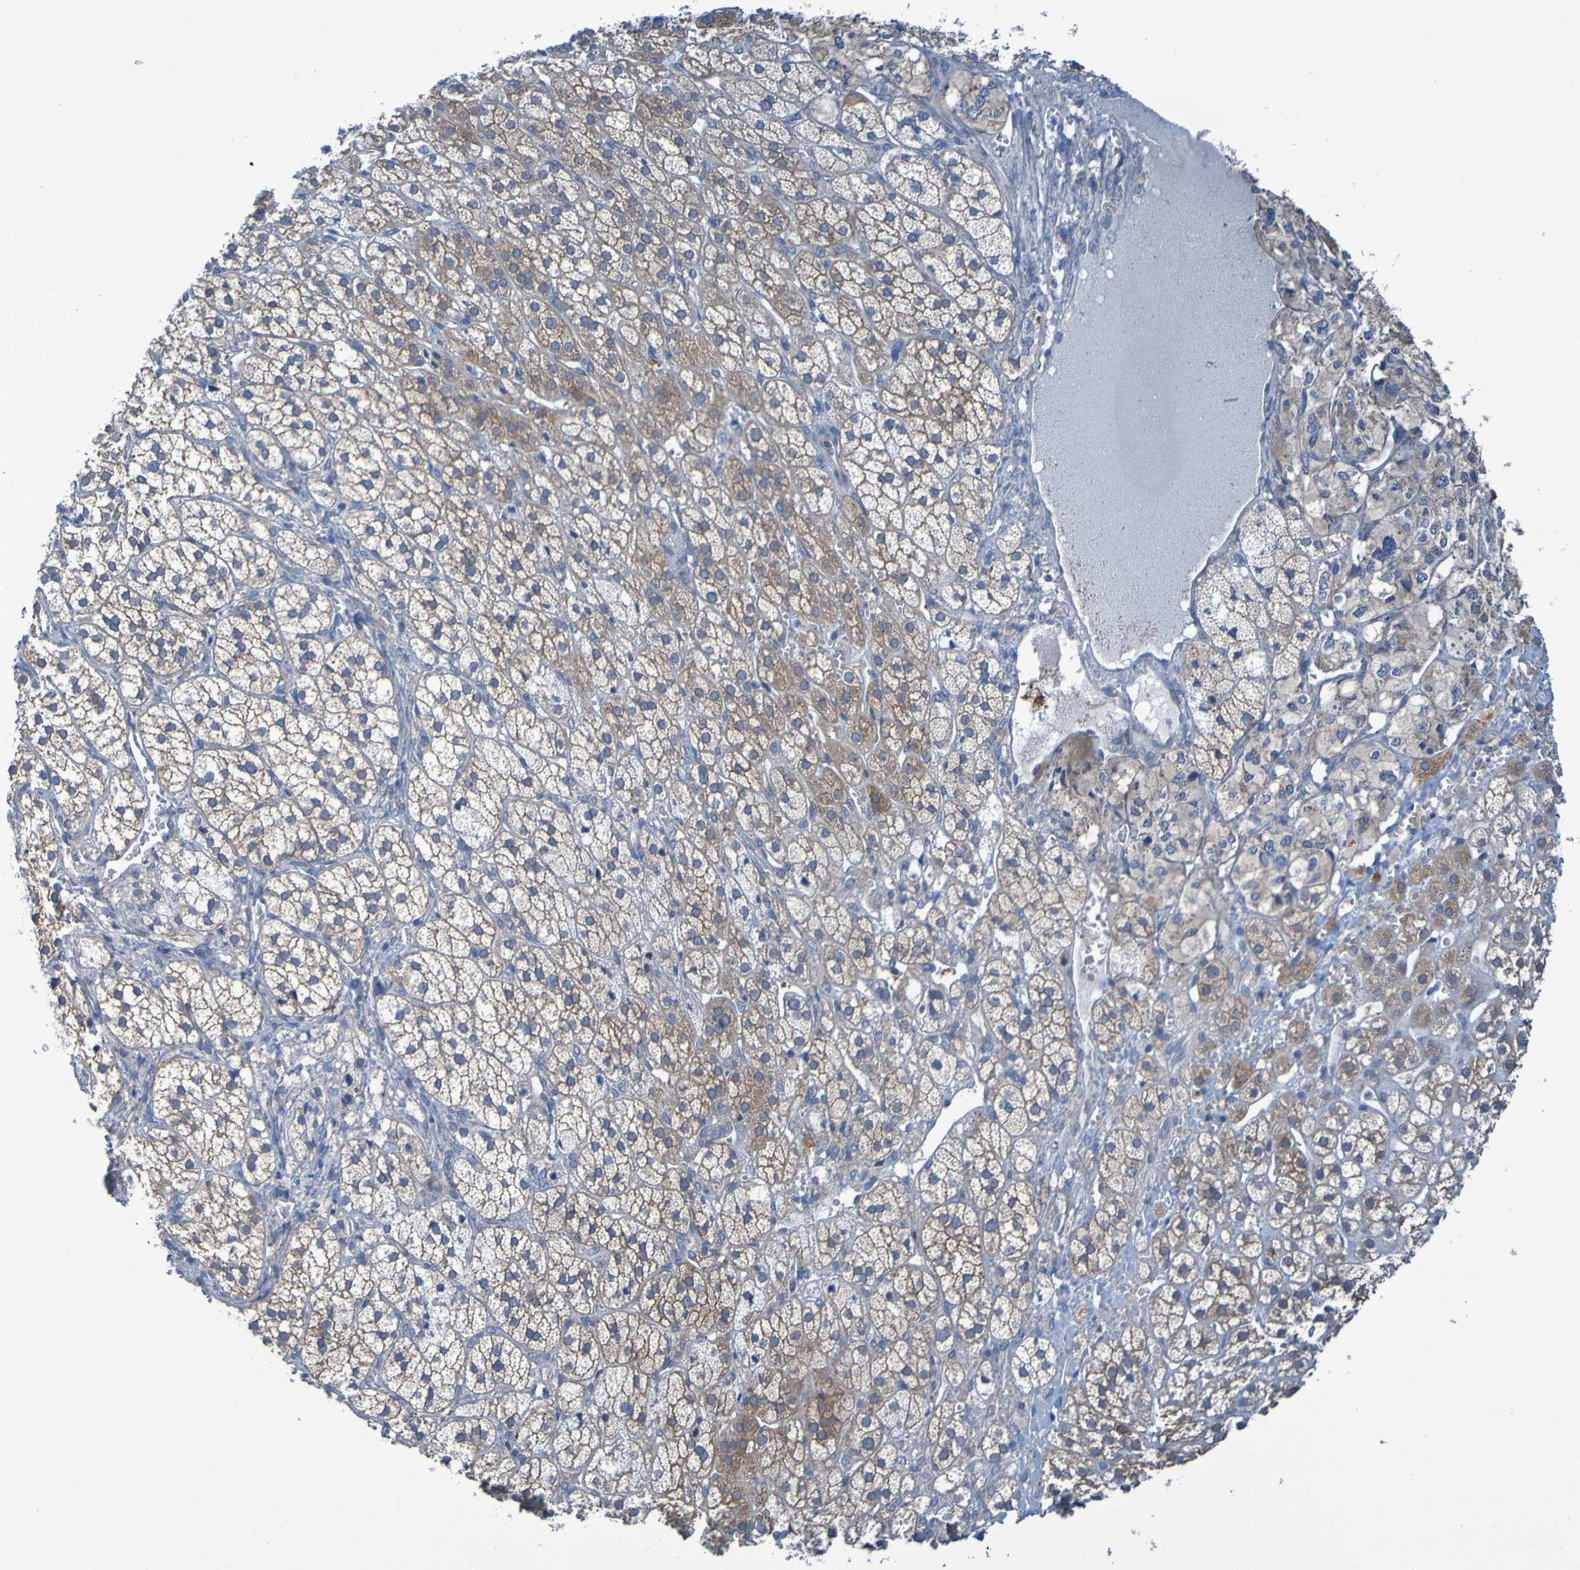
{"staining": {"intensity": "moderate", "quantity": ">75%", "location": "cytoplasmic/membranous"}, "tissue": "adrenal gland", "cell_type": "Glandular cells", "image_type": "normal", "snomed": [{"axis": "morphology", "description": "Normal tissue, NOS"}, {"axis": "topography", "description": "Adrenal gland"}], "caption": "Moderate cytoplasmic/membranous staining for a protein is seen in about >75% of glandular cells of unremarkable adrenal gland using immunohistochemistry (IHC).", "gene": "NPRL3", "patient": {"sex": "male", "age": 56}}